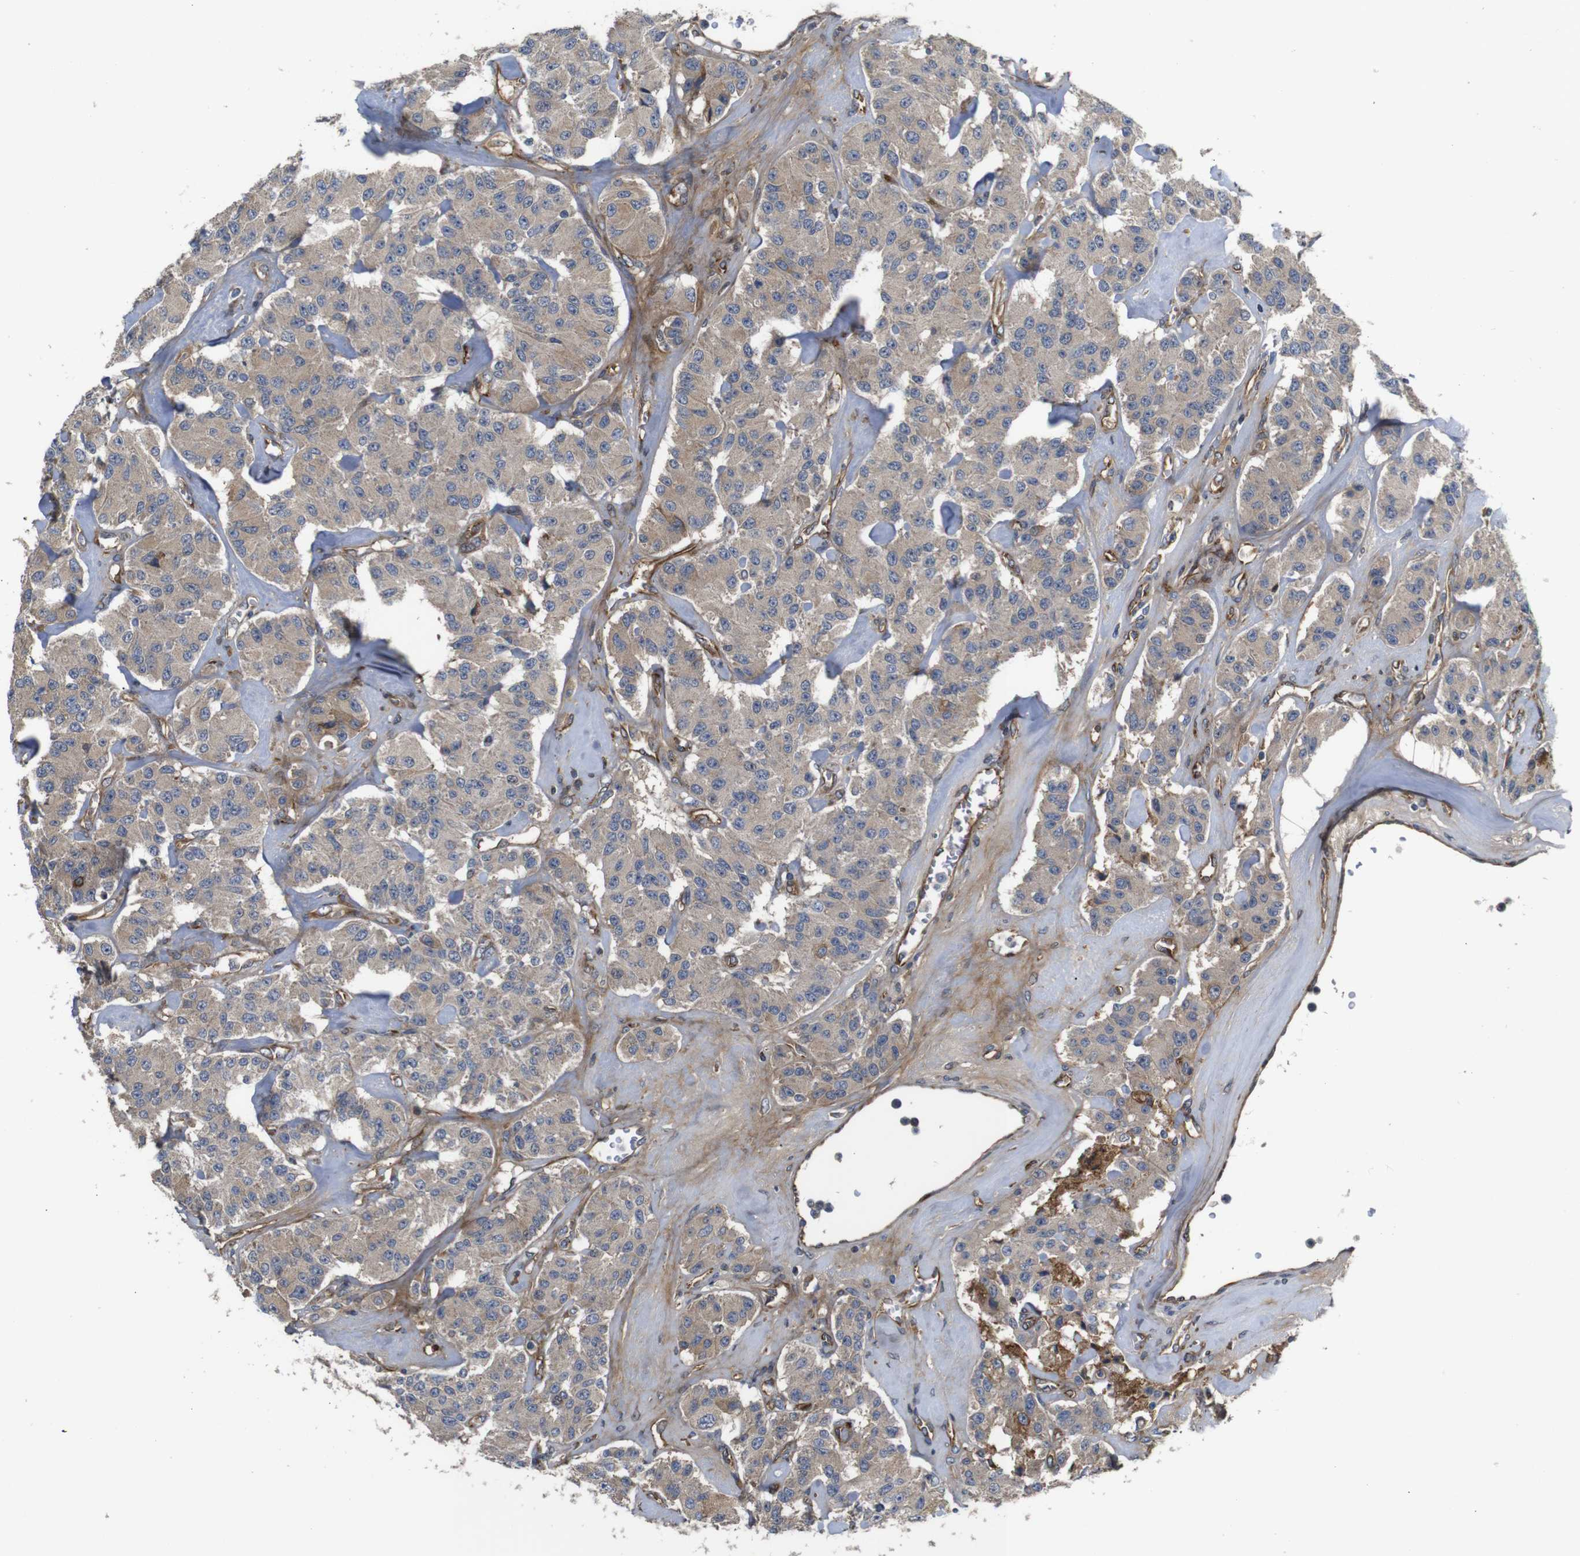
{"staining": {"intensity": "weak", "quantity": ">75%", "location": "cytoplasmic/membranous"}, "tissue": "carcinoid", "cell_type": "Tumor cells", "image_type": "cancer", "snomed": [{"axis": "morphology", "description": "Carcinoid, malignant, NOS"}, {"axis": "topography", "description": "Pancreas"}], "caption": "Immunohistochemistry (DAB) staining of carcinoid exhibits weak cytoplasmic/membranous protein expression in about >75% of tumor cells.", "gene": "UBE2G2", "patient": {"sex": "male", "age": 41}}